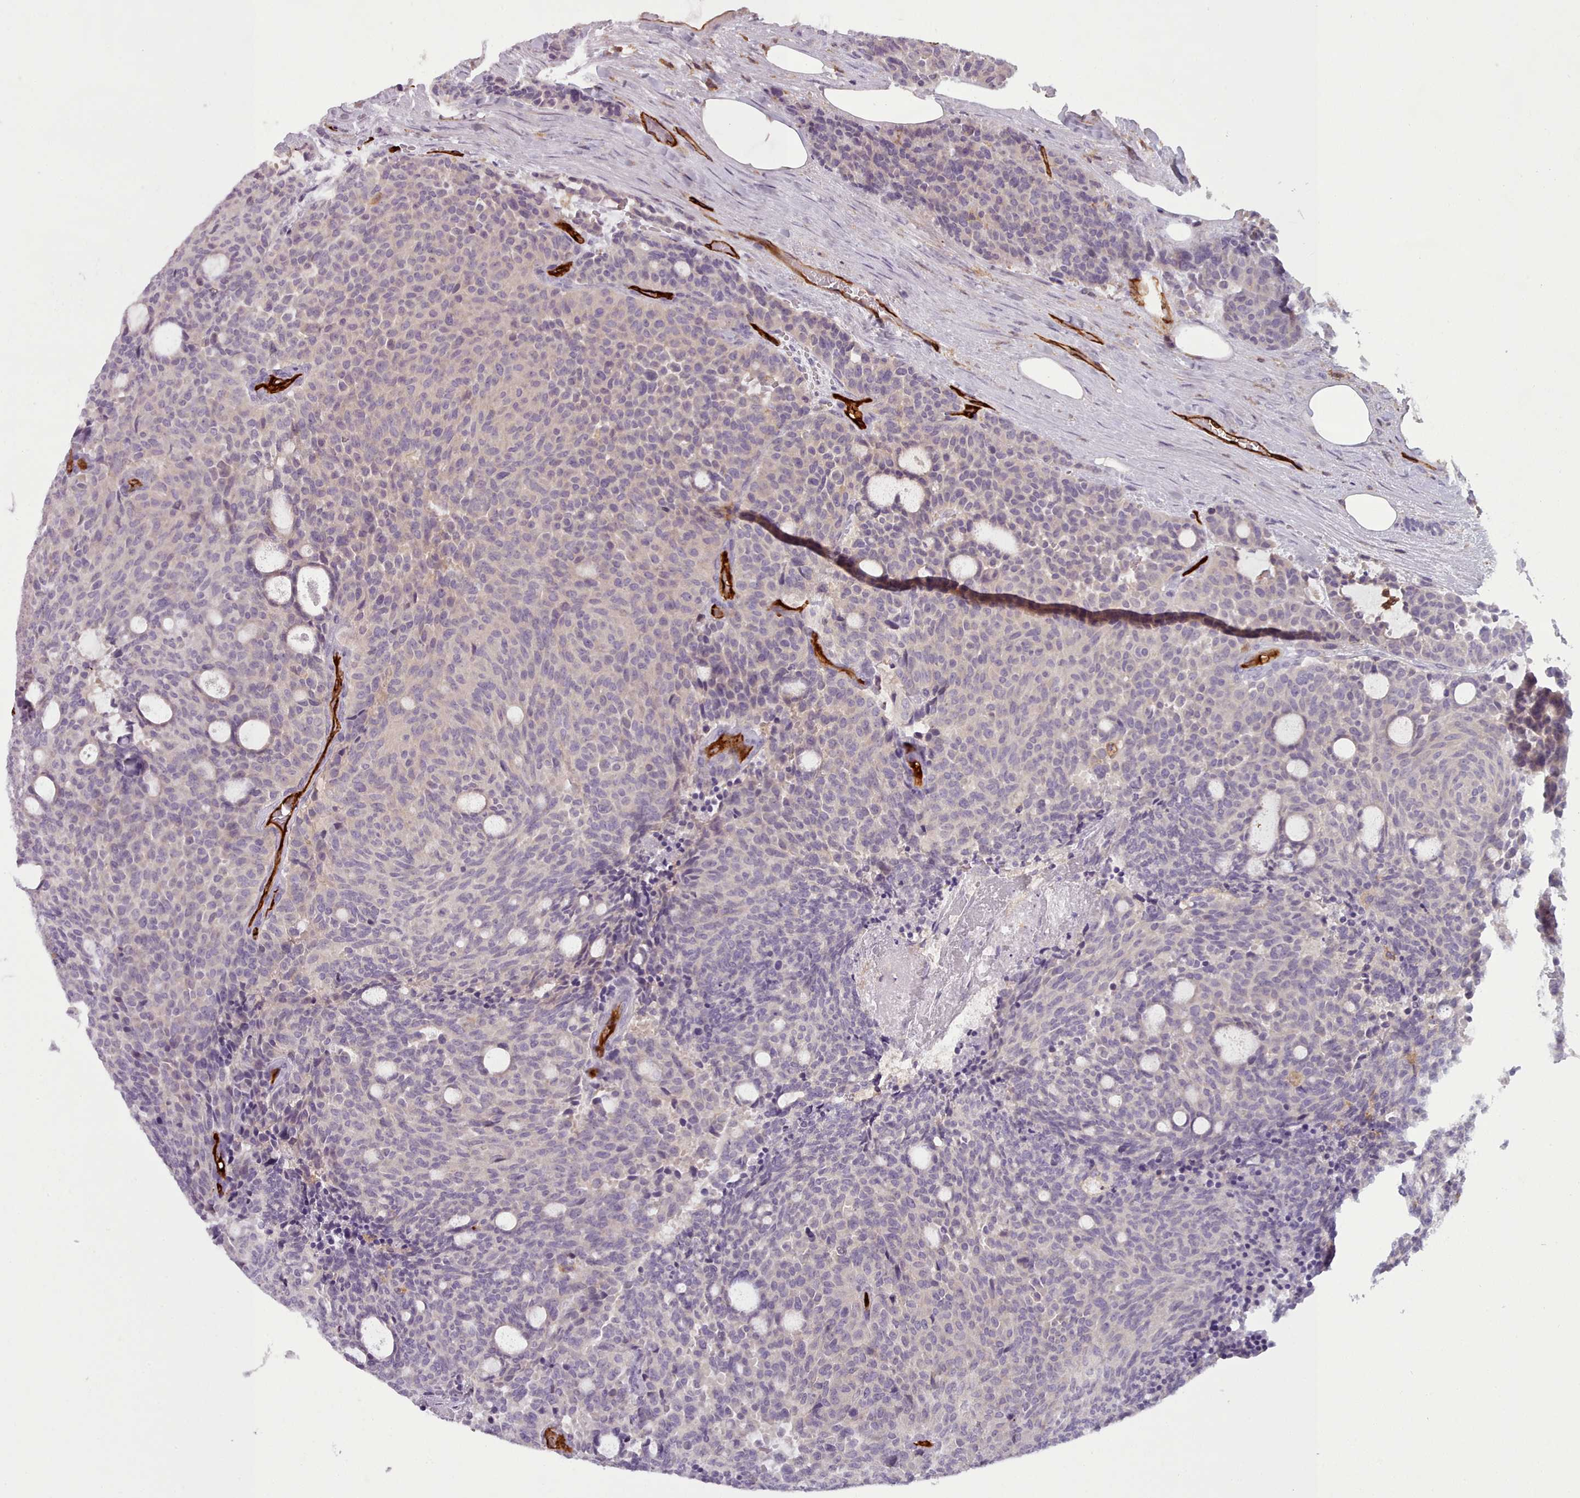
{"staining": {"intensity": "negative", "quantity": "none", "location": "none"}, "tissue": "carcinoid", "cell_type": "Tumor cells", "image_type": "cancer", "snomed": [{"axis": "morphology", "description": "Carcinoid, malignant, NOS"}, {"axis": "topography", "description": "Pancreas"}], "caption": "This is an immunohistochemistry (IHC) image of human malignant carcinoid. There is no staining in tumor cells.", "gene": "CD300LF", "patient": {"sex": "female", "age": 54}}